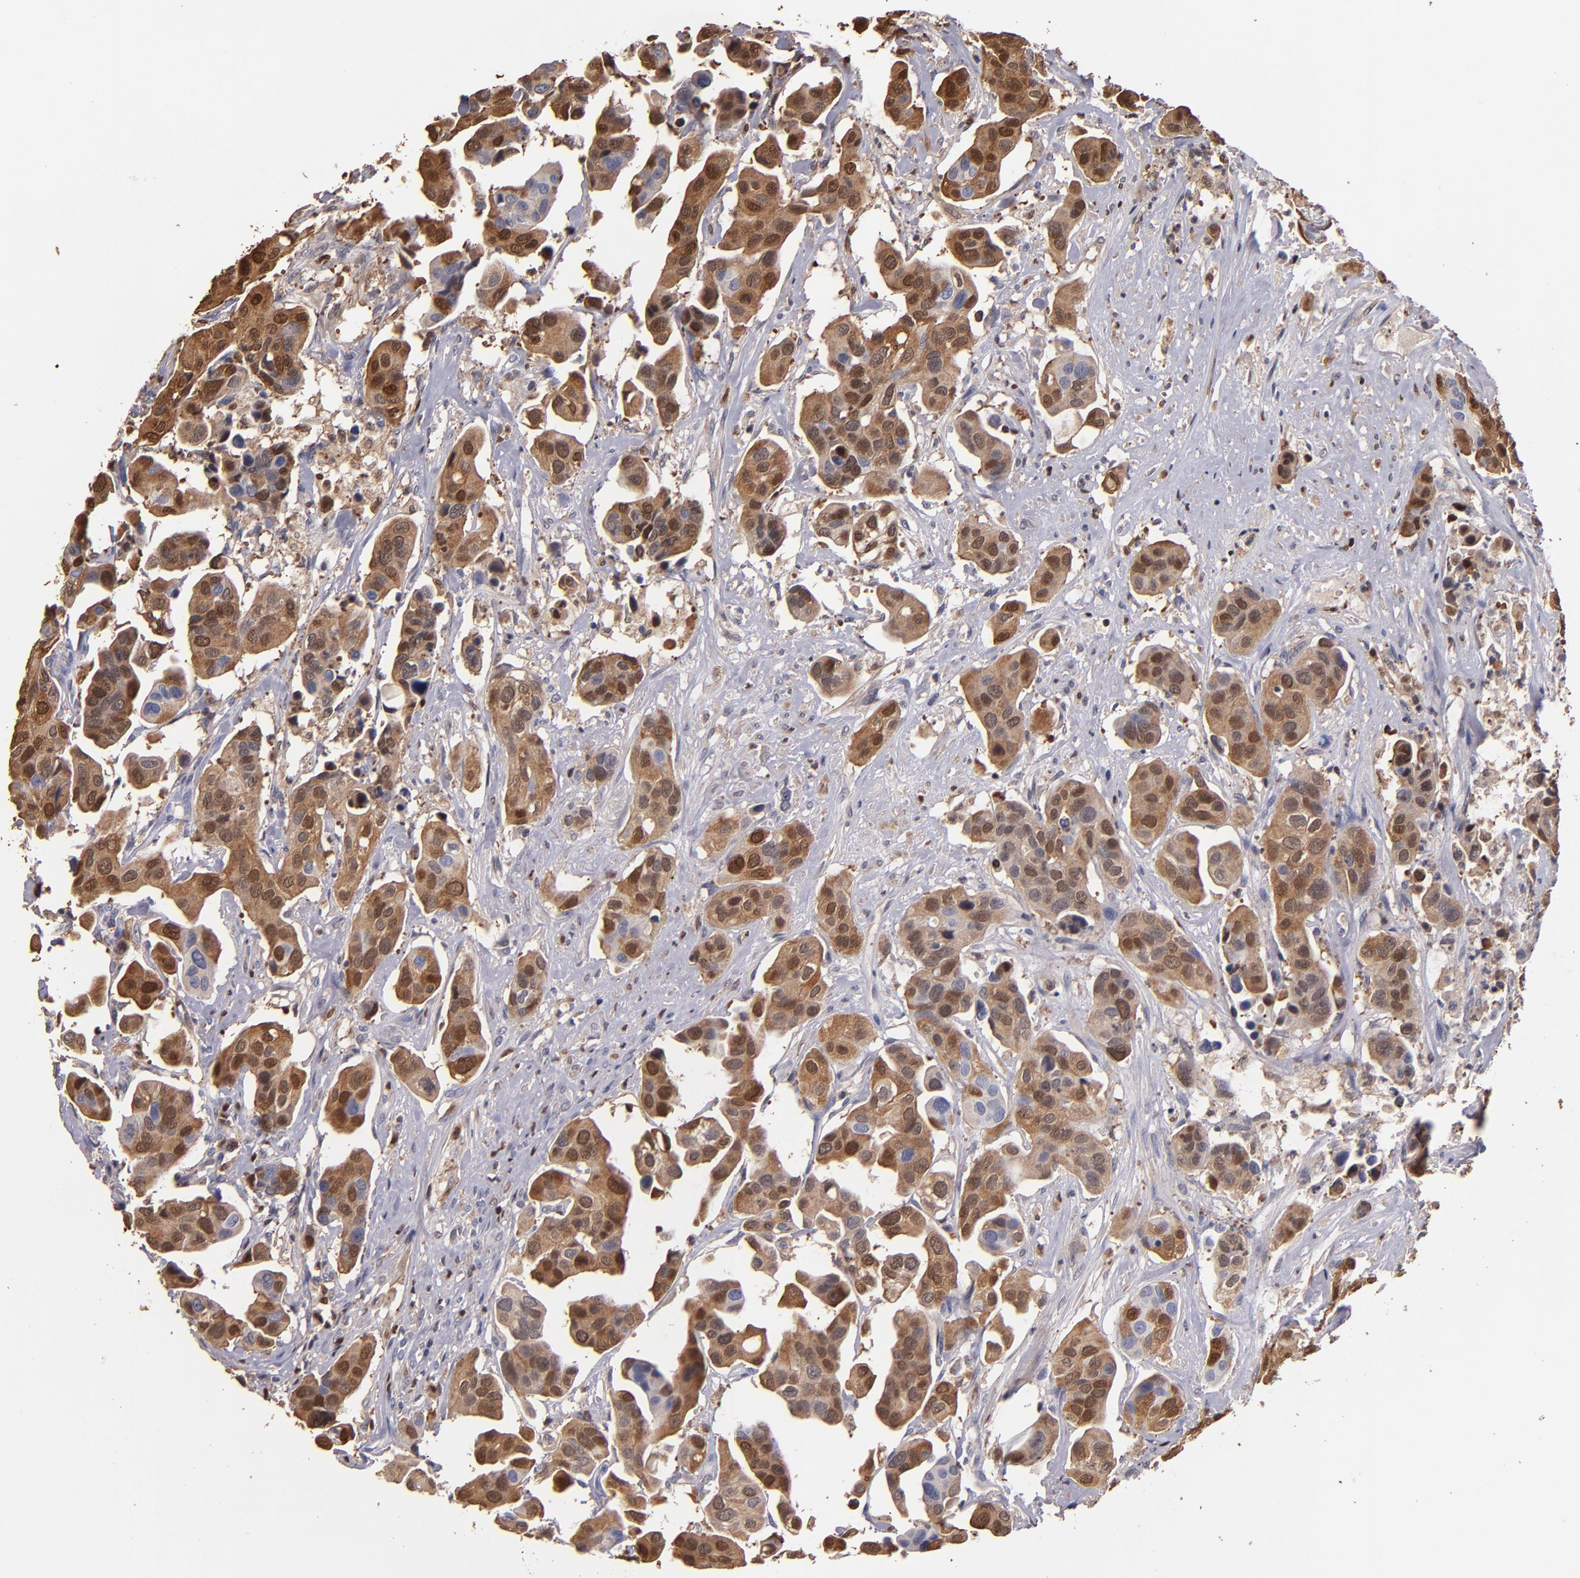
{"staining": {"intensity": "moderate", "quantity": "25%-75%", "location": "cytoplasmic/membranous,nuclear"}, "tissue": "urothelial cancer", "cell_type": "Tumor cells", "image_type": "cancer", "snomed": [{"axis": "morphology", "description": "Adenocarcinoma, NOS"}, {"axis": "topography", "description": "Urinary bladder"}], "caption": "DAB (3,3'-diaminobenzidine) immunohistochemical staining of adenocarcinoma demonstrates moderate cytoplasmic/membranous and nuclear protein expression in approximately 25%-75% of tumor cells.", "gene": "S100A4", "patient": {"sex": "male", "age": 61}}